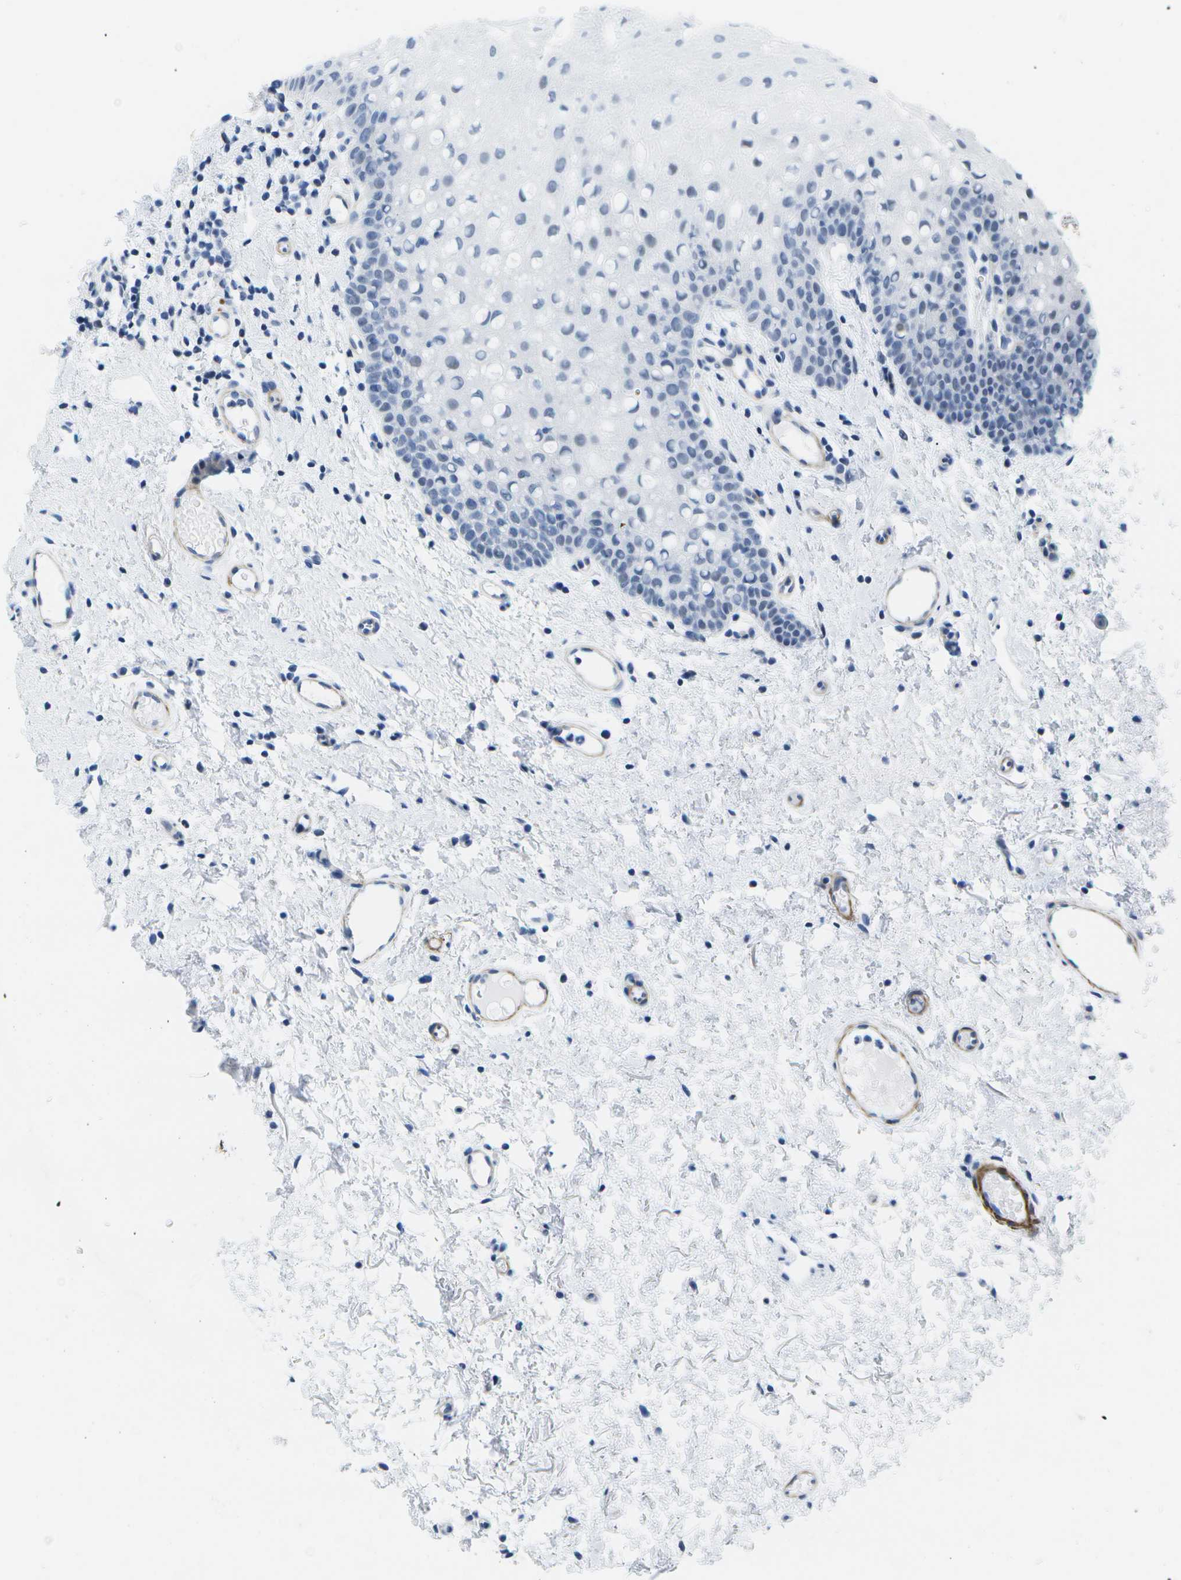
{"staining": {"intensity": "negative", "quantity": "none", "location": "none"}, "tissue": "oral mucosa", "cell_type": "Squamous epithelial cells", "image_type": "normal", "snomed": [{"axis": "morphology", "description": "Normal tissue, NOS"}, {"axis": "morphology", "description": "Squamous cell carcinoma, NOS"}, {"axis": "topography", "description": "Oral tissue"}, {"axis": "topography", "description": "Salivary gland"}, {"axis": "topography", "description": "Head-Neck"}], "caption": "Squamous epithelial cells show no significant expression in normal oral mucosa. (Brightfield microscopy of DAB immunohistochemistry (IHC) at high magnification).", "gene": "ADGRG6", "patient": {"sex": "female", "age": 62}}